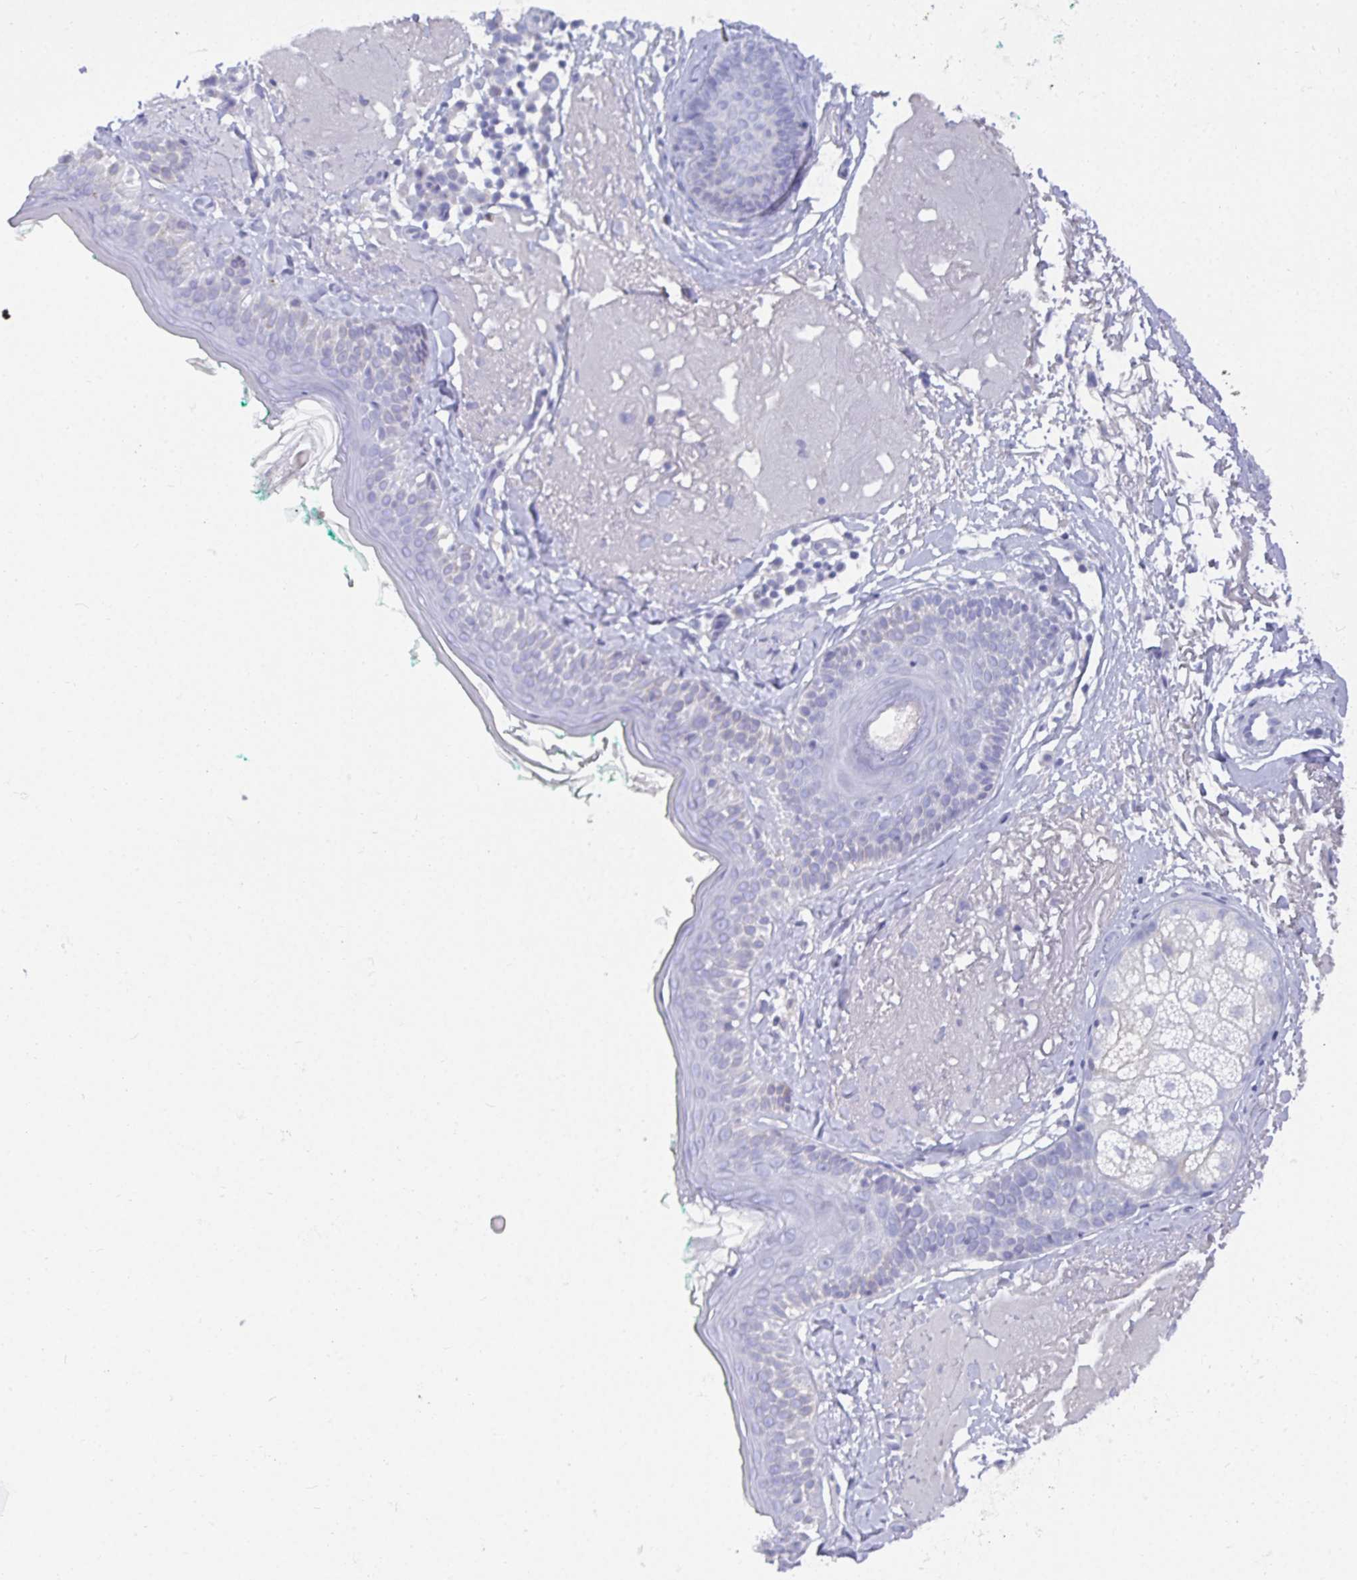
{"staining": {"intensity": "negative", "quantity": "none", "location": "none"}, "tissue": "skin", "cell_type": "Fibroblasts", "image_type": "normal", "snomed": [{"axis": "morphology", "description": "Normal tissue, NOS"}, {"axis": "topography", "description": "Skin"}], "caption": "Benign skin was stained to show a protein in brown. There is no significant positivity in fibroblasts. Brightfield microscopy of immunohistochemistry stained with DAB (3,3'-diaminobenzidine) (brown) and hematoxylin (blue), captured at high magnification.", "gene": "TMEM241", "patient": {"sex": "male", "age": 73}}